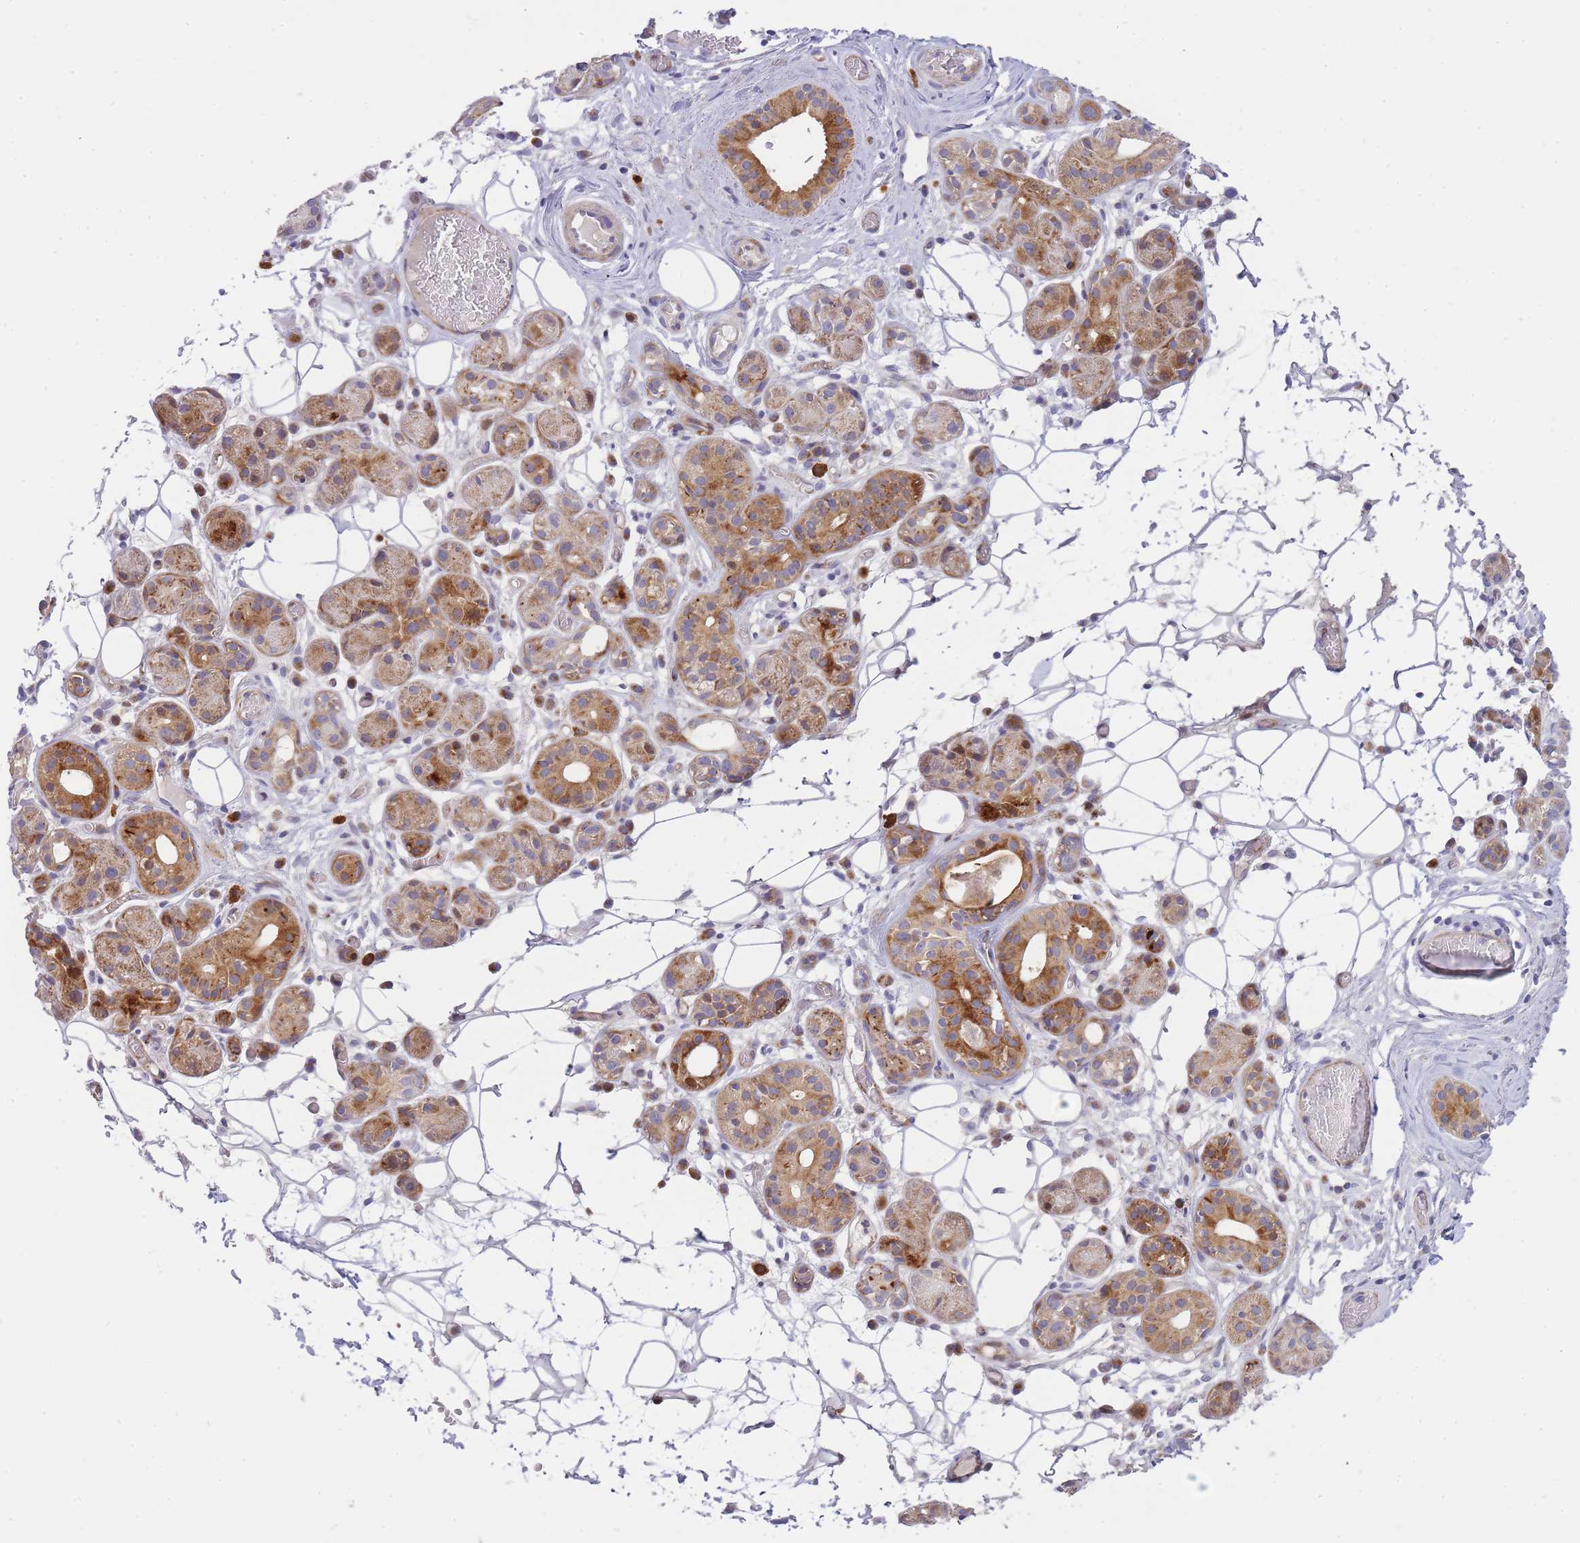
{"staining": {"intensity": "moderate", "quantity": "25%-75%", "location": "cytoplasmic/membranous"}, "tissue": "salivary gland", "cell_type": "Glandular cells", "image_type": "normal", "snomed": [{"axis": "morphology", "description": "Normal tissue, NOS"}, {"axis": "topography", "description": "Salivary gland"}], "caption": "Immunohistochemistry staining of unremarkable salivary gland, which exhibits medium levels of moderate cytoplasmic/membranous expression in approximately 25%-75% of glandular cells indicating moderate cytoplasmic/membranous protein expression. The staining was performed using DAB (3,3'-diaminobenzidine) (brown) for protein detection and nuclei were counterstained in hematoxylin (blue).", "gene": "ATP5MC2", "patient": {"sex": "male", "age": 82}}